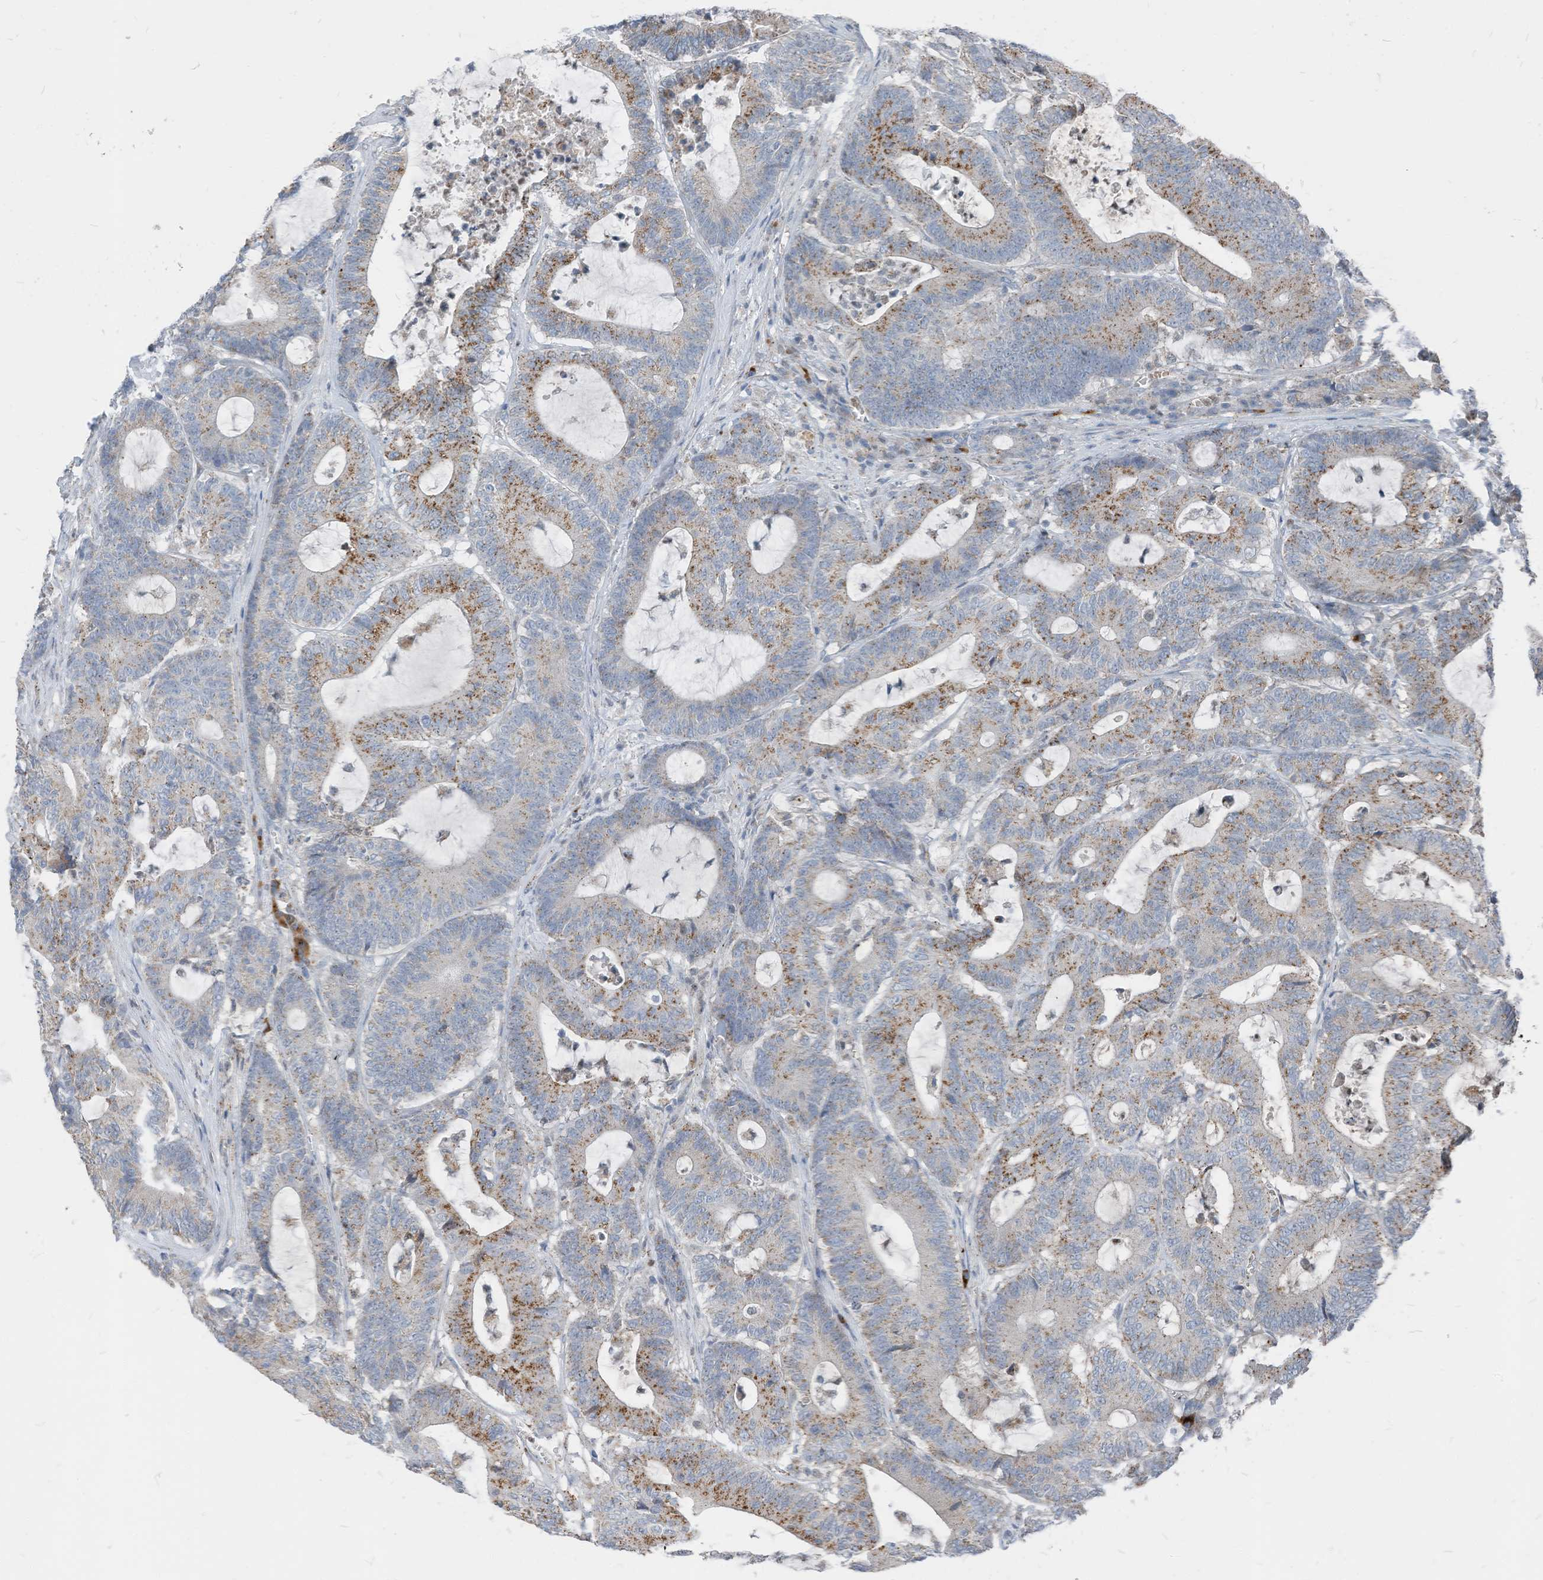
{"staining": {"intensity": "moderate", "quantity": "25%-75%", "location": "cytoplasmic/membranous"}, "tissue": "colorectal cancer", "cell_type": "Tumor cells", "image_type": "cancer", "snomed": [{"axis": "morphology", "description": "Adenocarcinoma, NOS"}, {"axis": "topography", "description": "Colon"}], "caption": "Brown immunohistochemical staining in human adenocarcinoma (colorectal) displays moderate cytoplasmic/membranous expression in about 25%-75% of tumor cells.", "gene": "CHMP2B", "patient": {"sex": "female", "age": 84}}